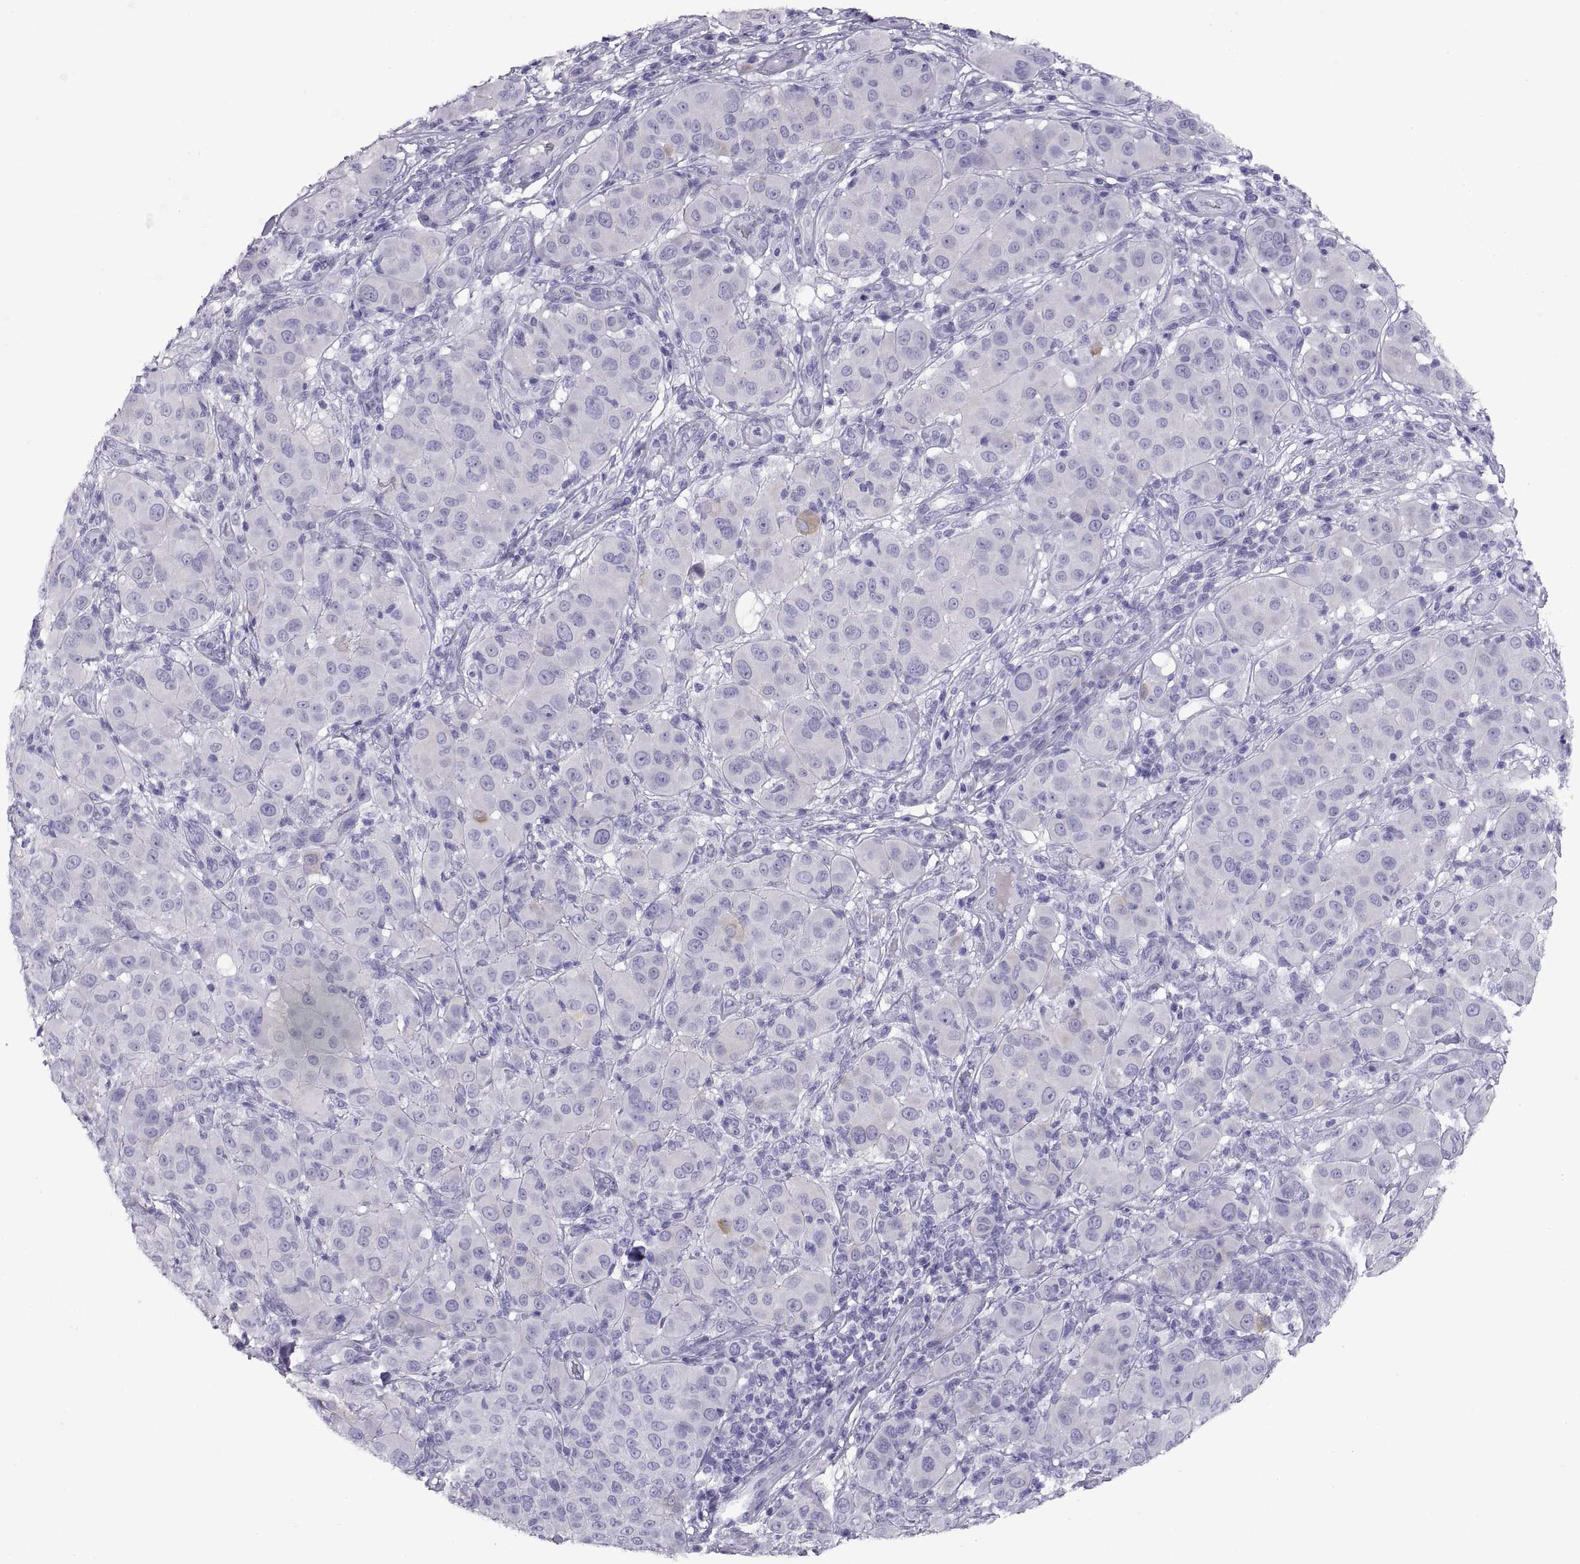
{"staining": {"intensity": "negative", "quantity": "none", "location": "none"}, "tissue": "melanoma", "cell_type": "Tumor cells", "image_type": "cancer", "snomed": [{"axis": "morphology", "description": "Malignant melanoma, NOS"}, {"axis": "topography", "description": "Skin"}], "caption": "Tumor cells show no significant expression in melanoma. (DAB (3,3'-diaminobenzidine) immunohistochemistry (IHC) visualized using brightfield microscopy, high magnification).", "gene": "RGS20", "patient": {"sex": "female", "age": 87}}